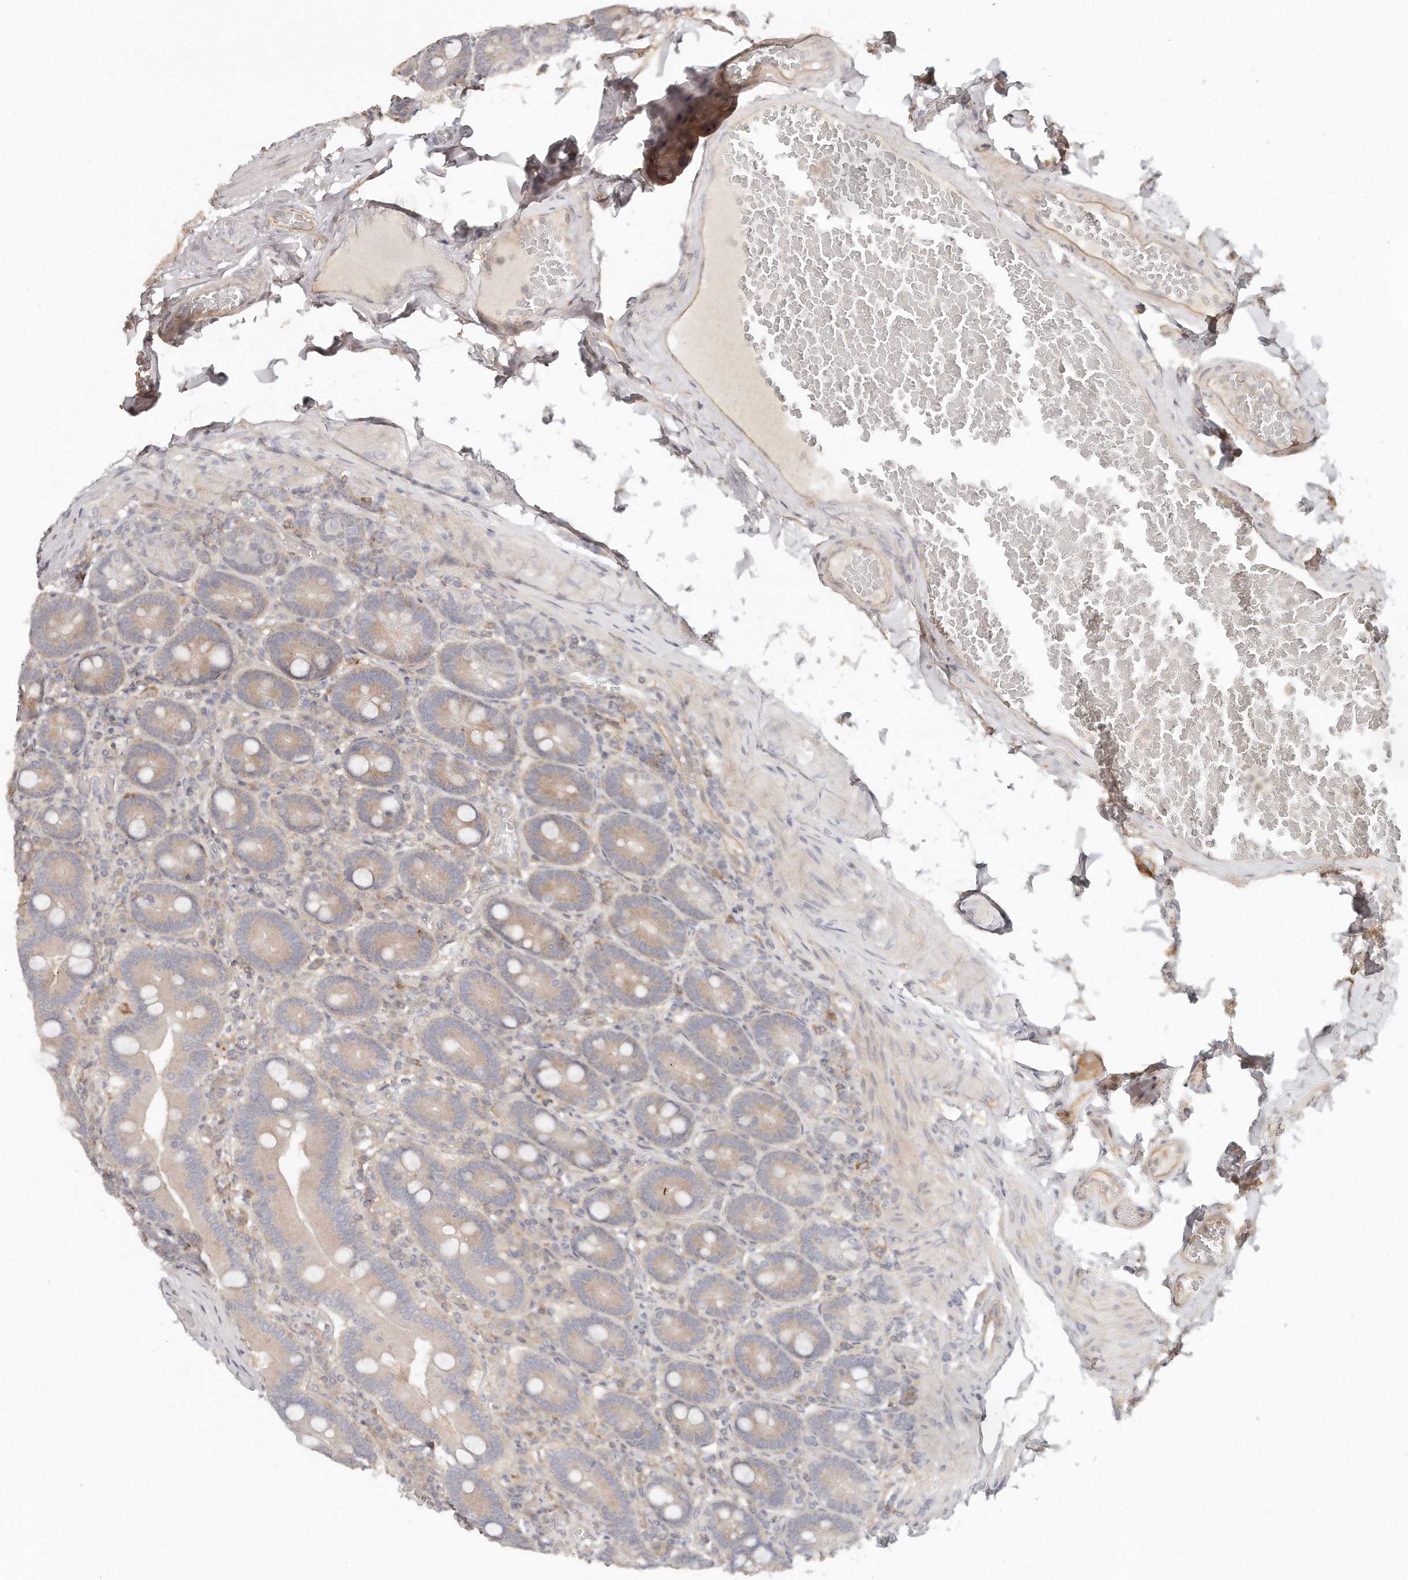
{"staining": {"intensity": "moderate", "quantity": "25%-75%", "location": "cytoplasmic/membranous"}, "tissue": "duodenum", "cell_type": "Glandular cells", "image_type": "normal", "snomed": [{"axis": "morphology", "description": "Normal tissue, NOS"}, {"axis": "topography", "description": "Duodenum"}], "caption": "Immunohistochemical staining of benign human duodenum shows moderate cytoplasmic/membranous protein staining in approximately 25%-75% of glandular cells.", "gene": "TTLL4", "patient": {"sex": "female", "age": 62}}